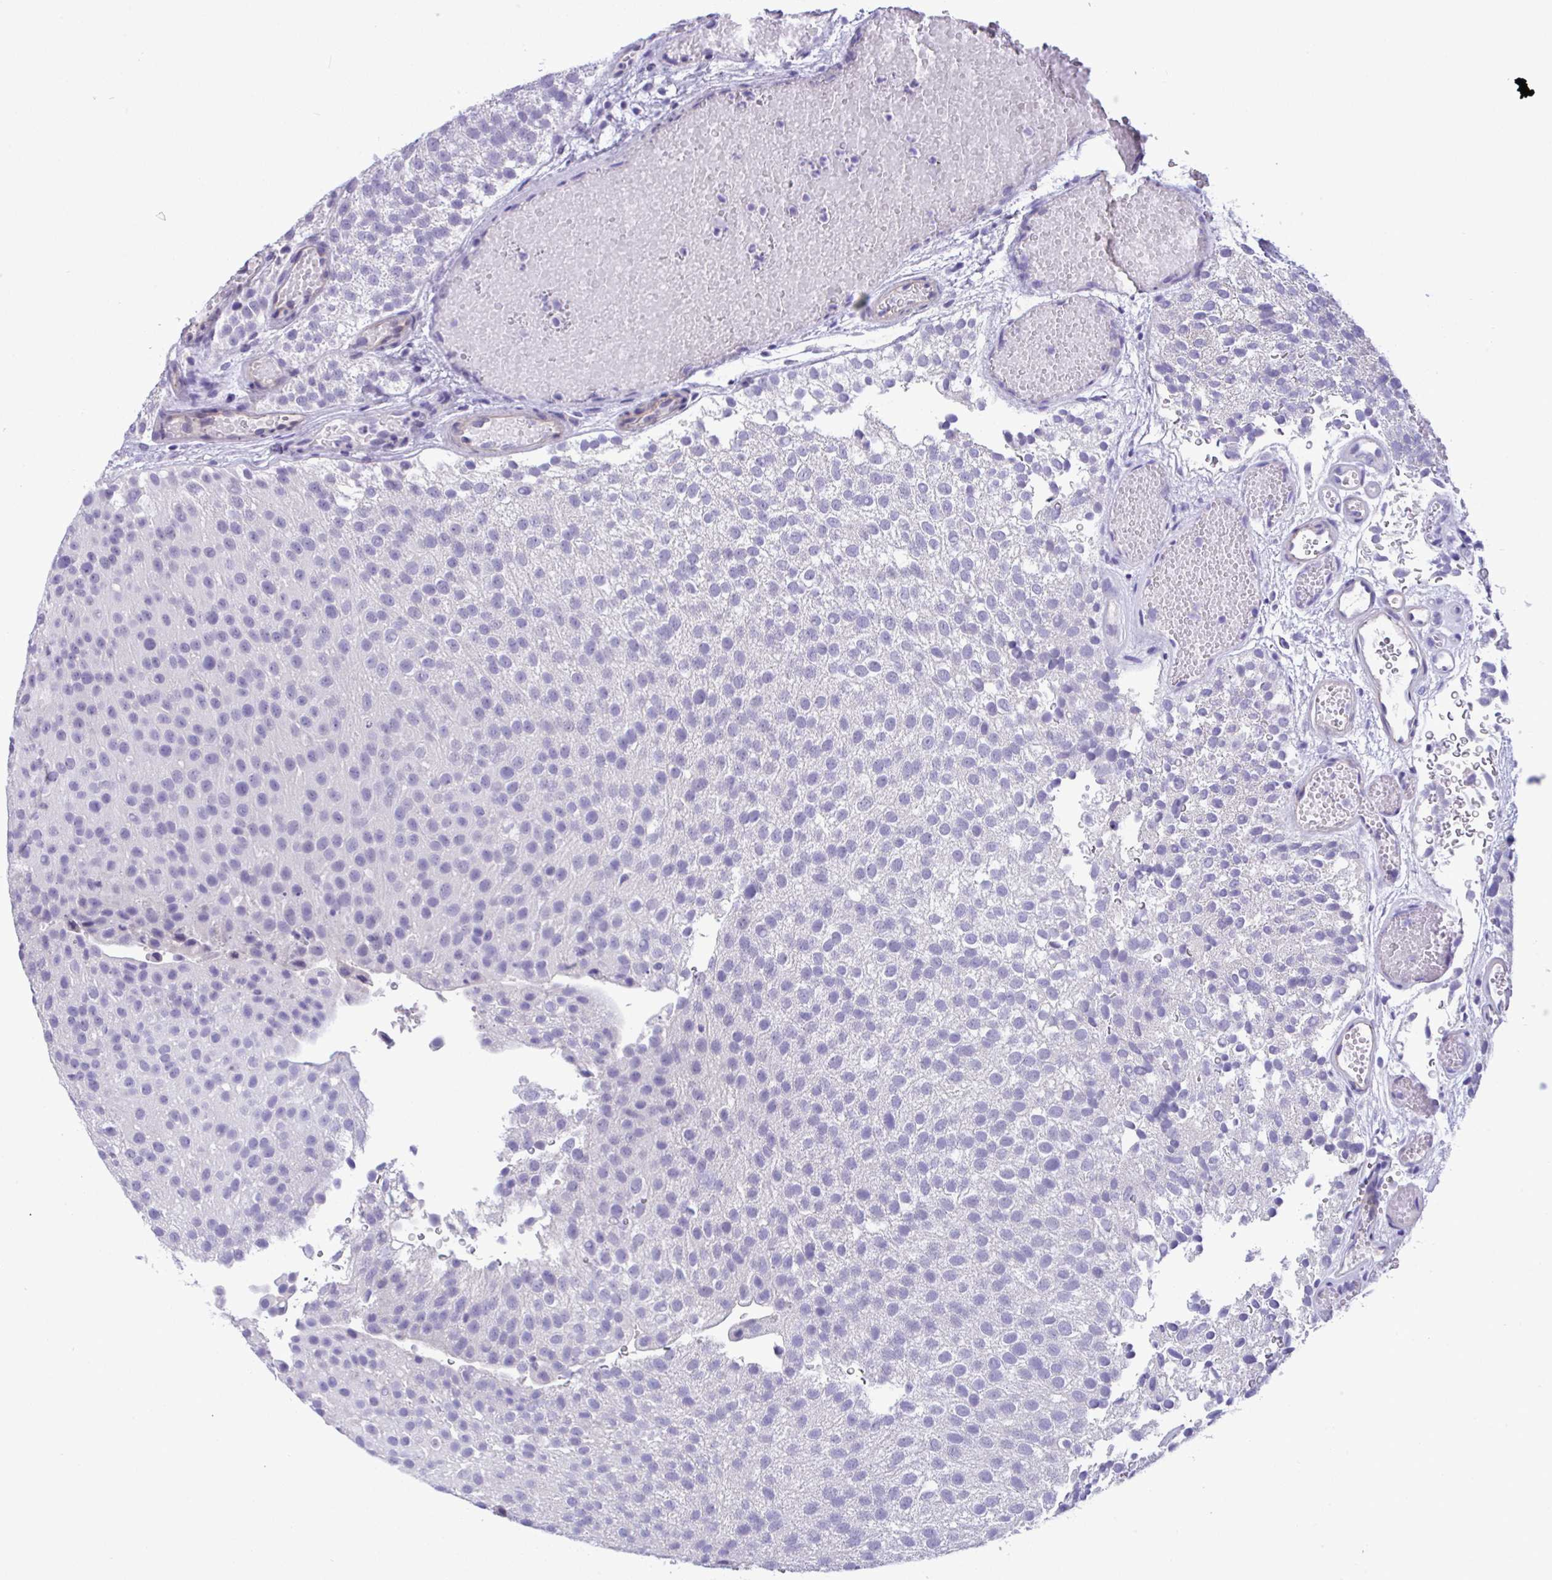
{"staining": {"intensity": "negative", "quantity": "none", "location": "none"}, "tissue": "urothelial cancer", "cell_type": "Tumor cells", "image_type": "cancer", "snomed": [{"axis": "morphology", "description": "Urothelial carcinoma, Low grade"}, {"axis": "topography", "description": "Urinary bladder"}], "caption": "DAB (3,3'-diaminobenzidine) immunohistochemical staining of urothelial carcinoma (low-grade) shows no significant positivity in tumor cells.", "gene": "YBX2", "patient": {"sex": "male", "age": 78}}